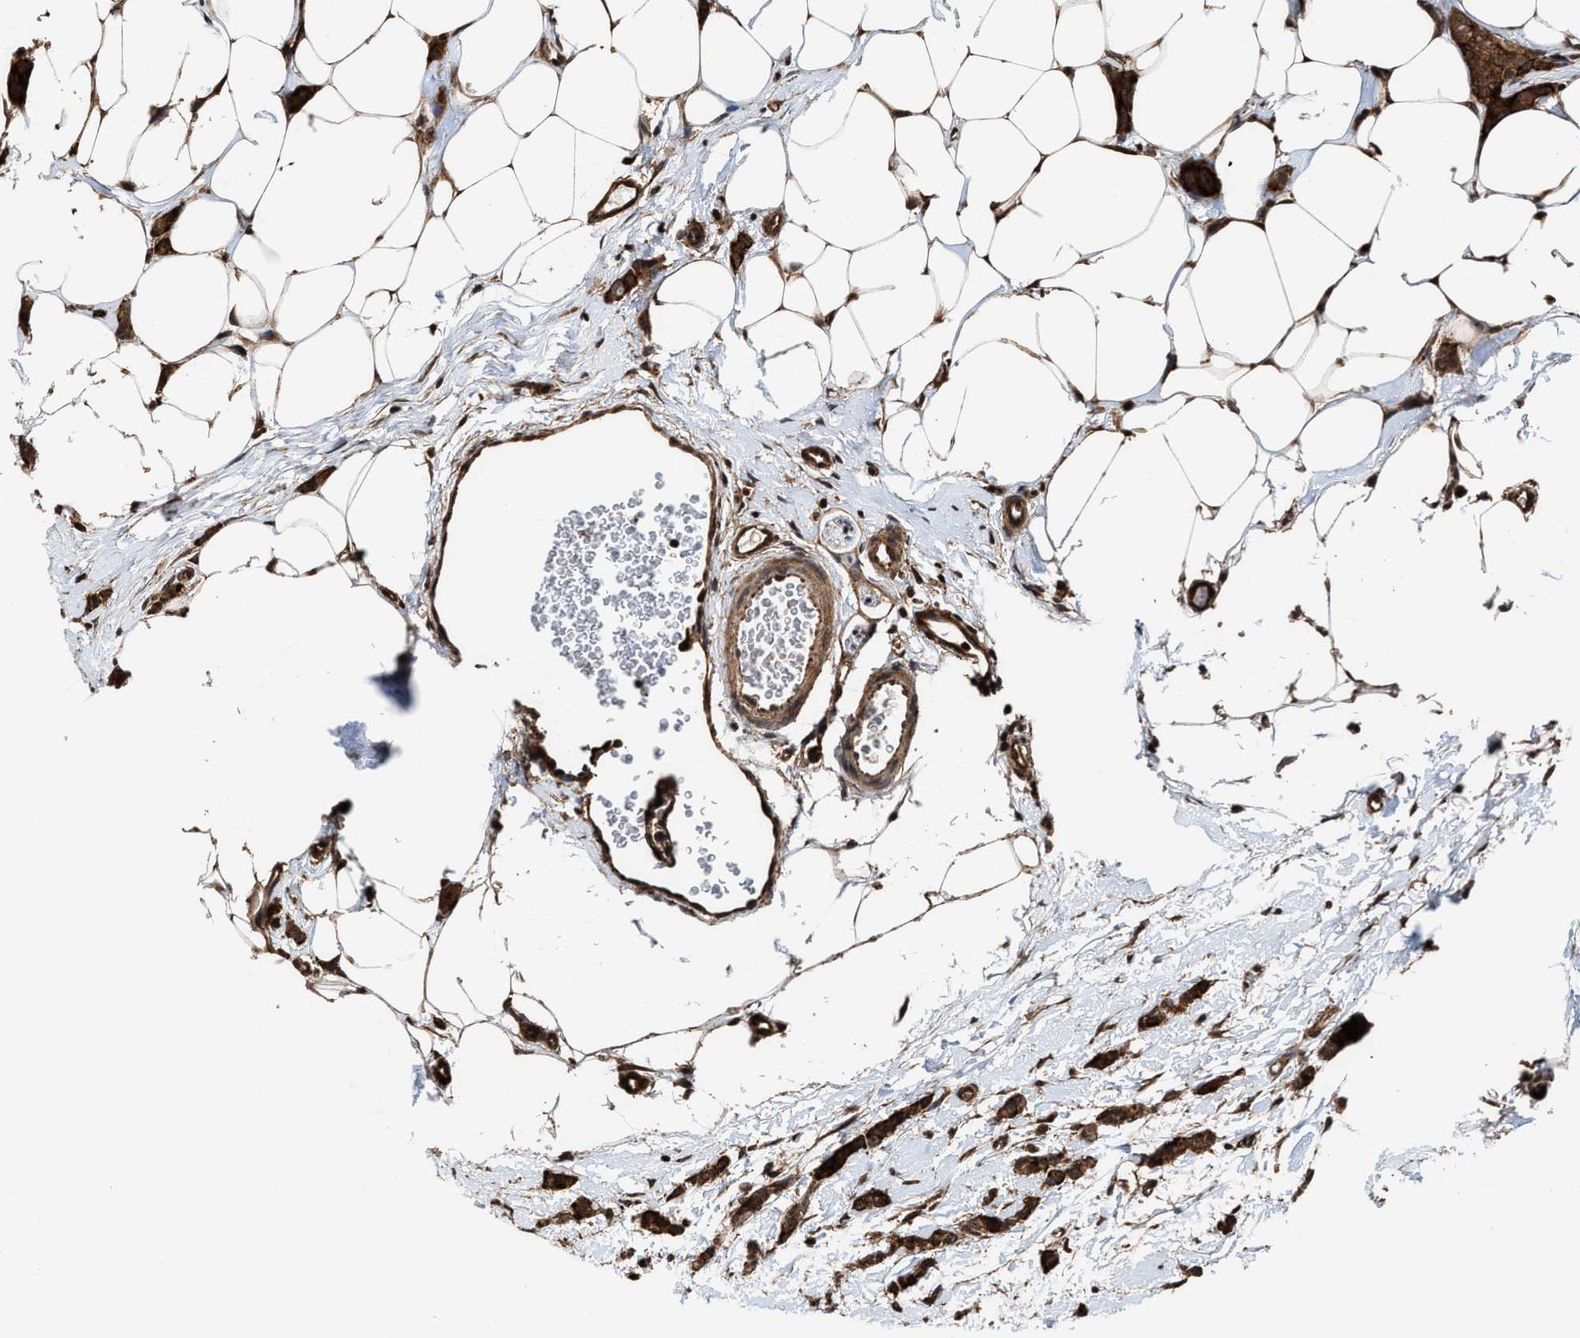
{"staining": {"intensity": "strong", "quantity": ">75%", "location": "cytoplasmic/membranous,nuclear"}, "tissue": "breast cancer", "cell_type": "Tumor cells", "image_type": "cancer", "snomed": [{"axis": "morphology", "description": "Lobular carcinoma"}, {"axis": "topography", "description": "Skin"}, {"axis": "topography", "description": "Breast"}], "caption": "Strong cytoplasmic/membranous and nuclear protein expression is appreciated in approximately >75% of tumor cells in breast lobular carcinoma. The staining was performed using DAB (3,3'-diaminobenzidine), with brown indicating positive protein expression. Nuclei are stained blue with hematoxylin.", "gene": "SEPTIN2", "patient": {"sex": "female", "age": 46}}